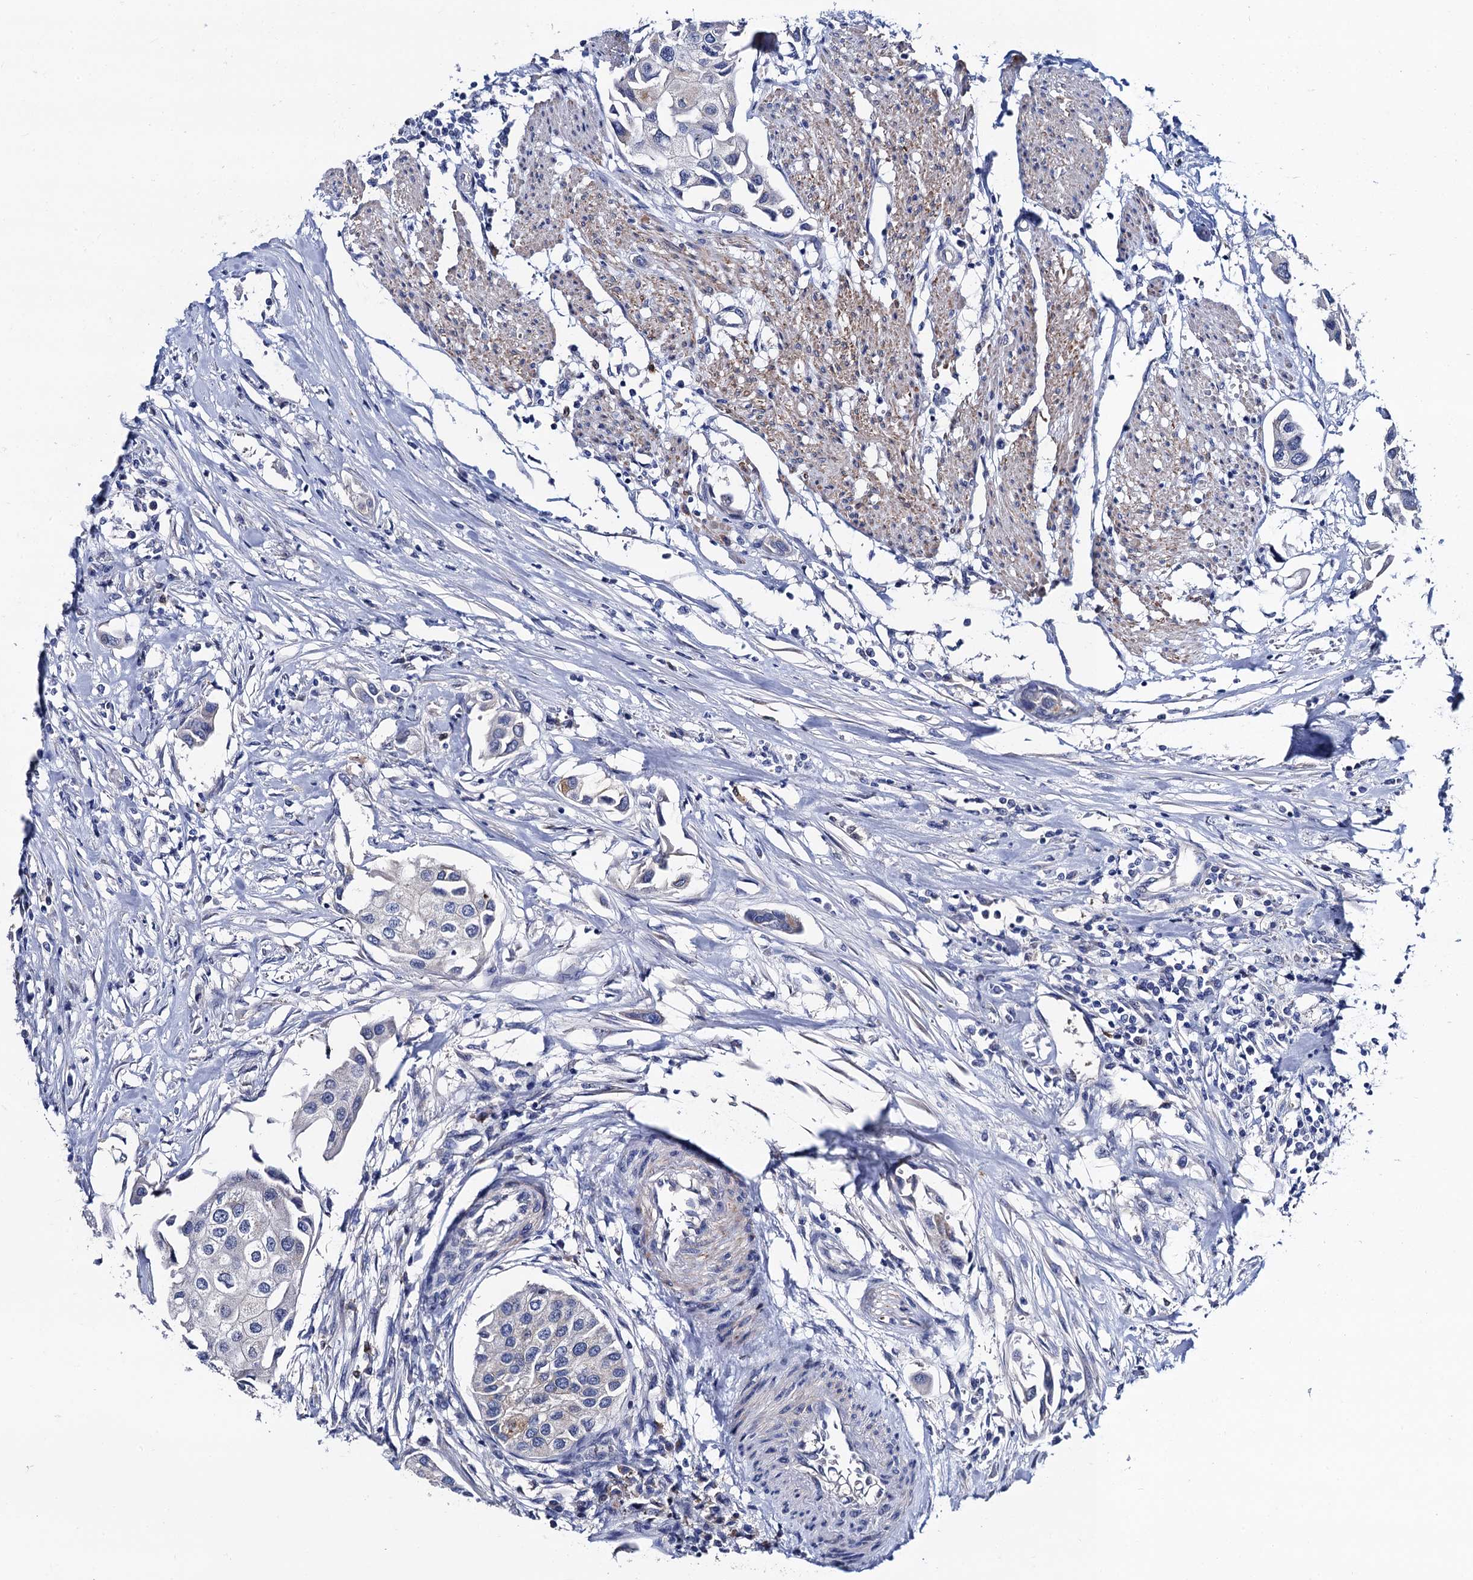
{"staining": {"intensity": "negative", "quantity": "none", "location": "none"}, "tissue": "urothelial cancer", "cell_type": "Tumor cells", "image_type": "cancer", "snomed": [{"axis": "morphology", "description": "Urothelial carcinoma, High grade"}, {"axis": "topography", "description": "Urinary bladder"}], "caption": "Tumor cells show no significant expression in urothelial carcinoma (high-grade).", "gene": "ZDHHC18", "patient": {"sex": "male", "age": 64}}